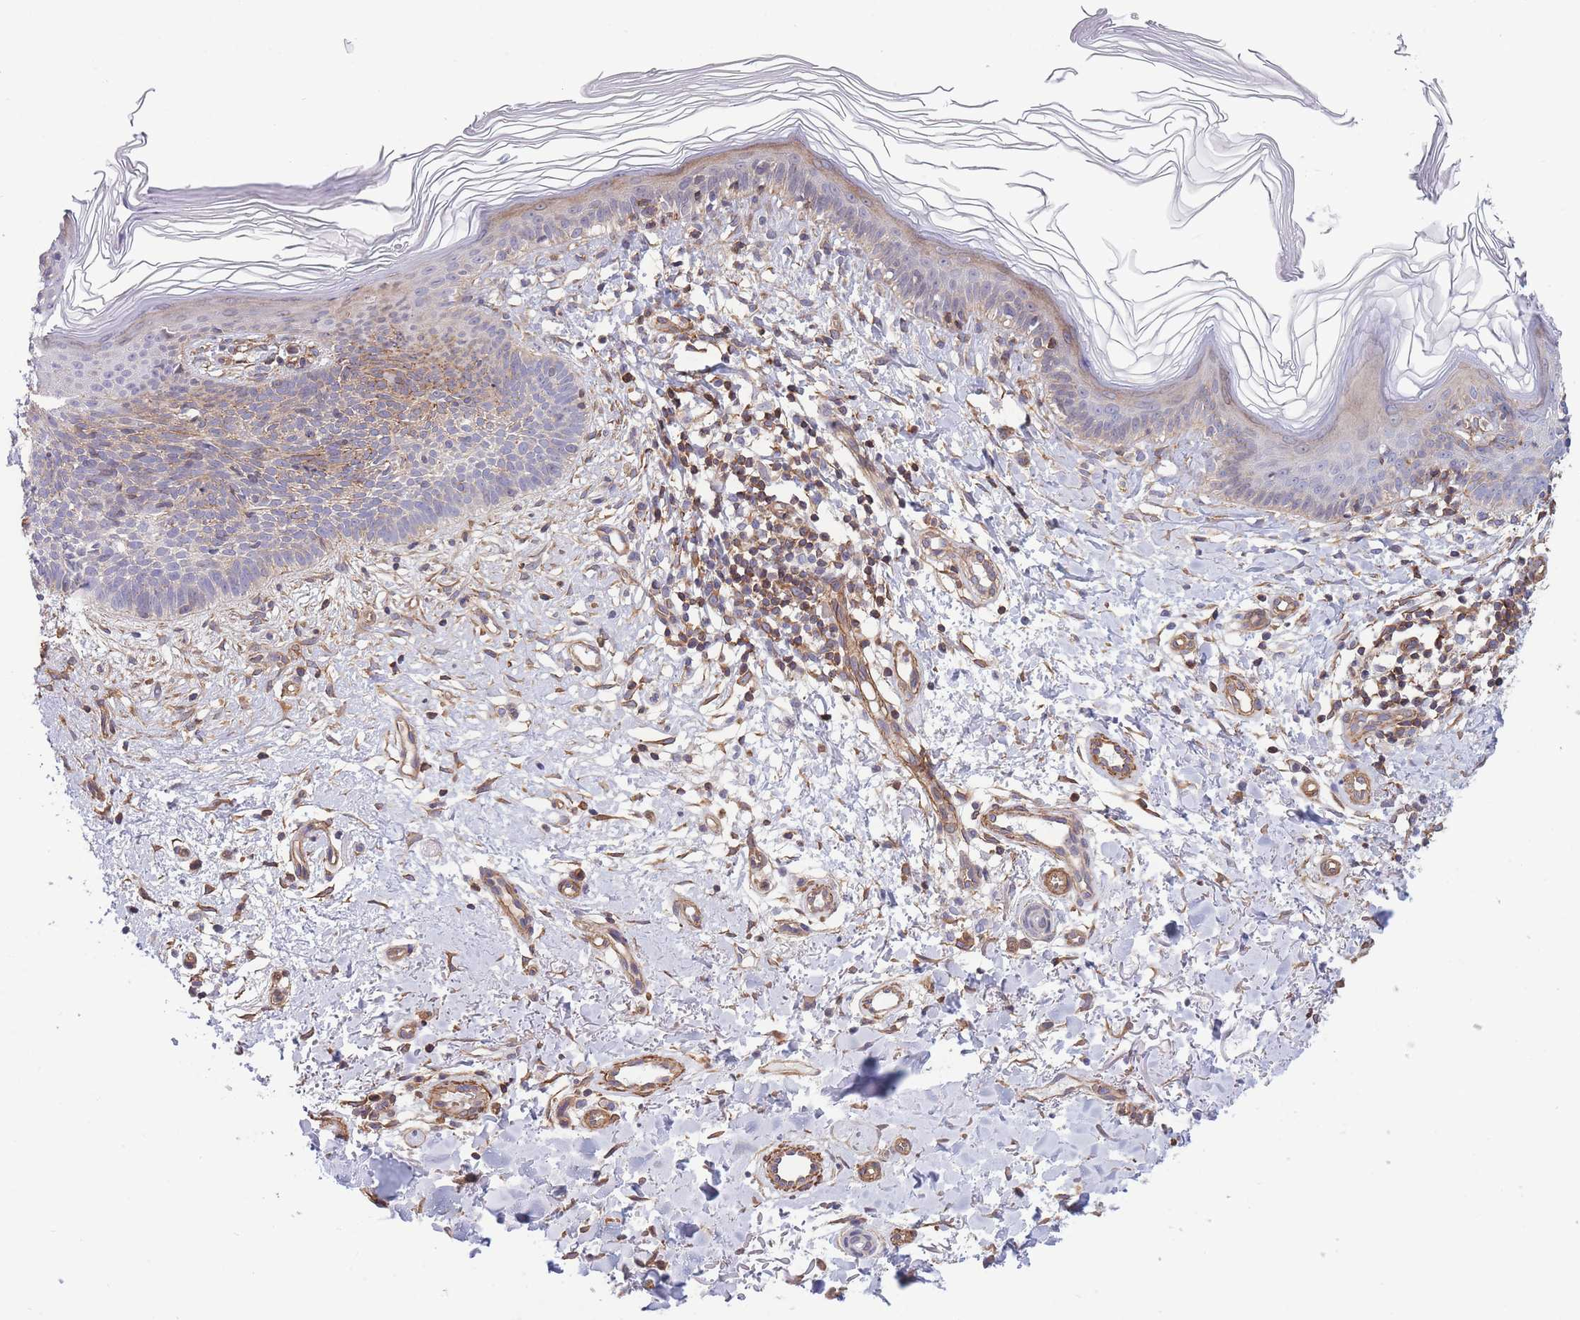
{"staining": {"intensity": "moderate", "quantity": "<25%", "location": "cytoplasmic/membranous"}, "tissue": "skin cancer", "cell_type": "Tumor cells", "image_type": "cancer", "snomed": [{"axis": "morphology", "description": "Basal cell carcinoma"}, {"axis": "topography", "description": "Skin"}], "caption": "Tumor cells demonstrate moderate cytoplasmic/membranous positivity in about <25% of cells in basal cell carcinoma (skin).", "gene": "CDC25B", "patient": {"sex": "male", "age": 78}}